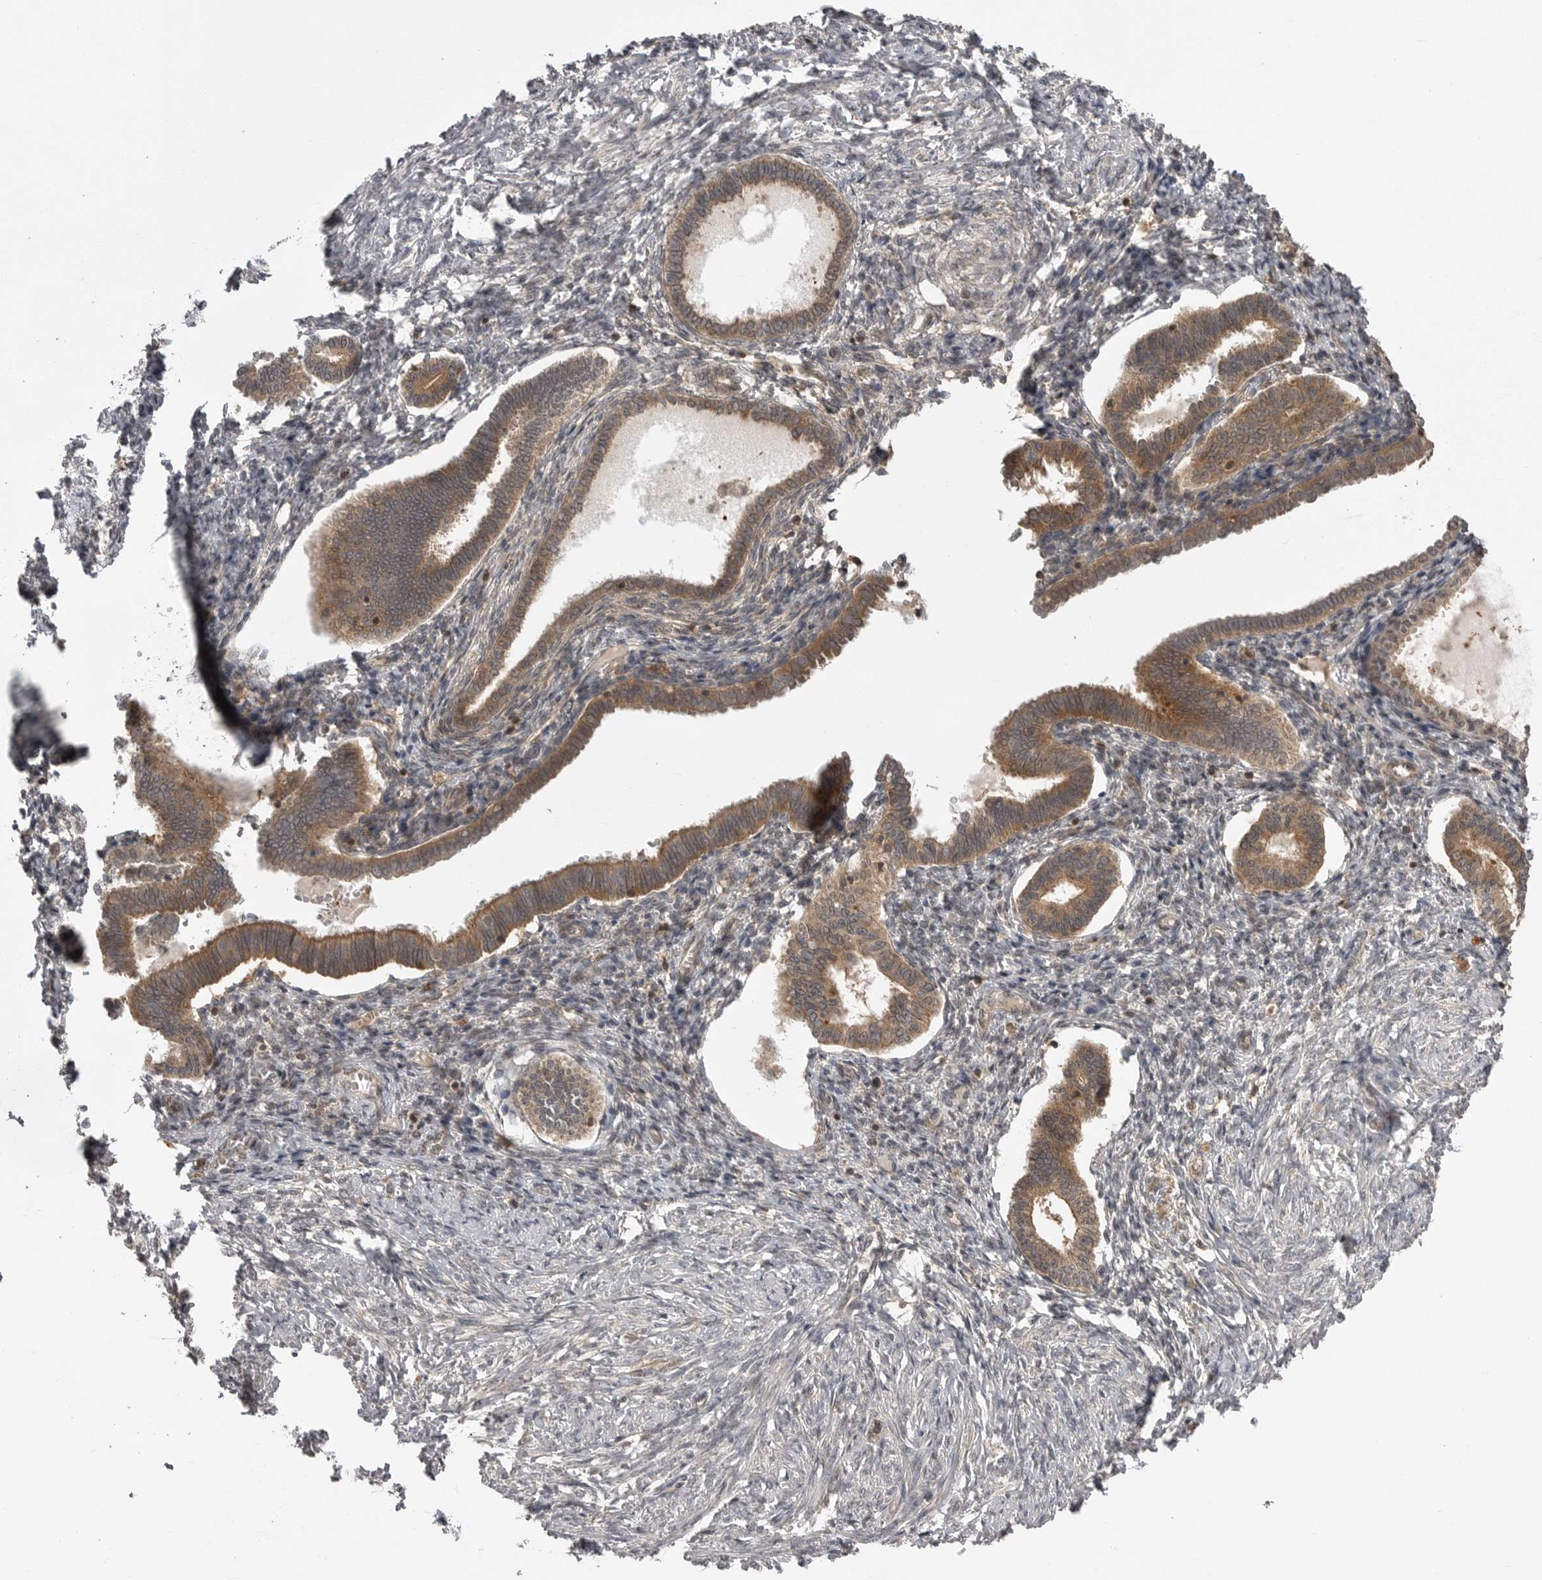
{"staining": {"intensity": "moderate", "quantity": "<25%", "location": "cytoplasmic/membranous"}, "tissue": "endometrium", "cell_type": "Cells in endometrial stroma", "image_type": "normal", "snomed": [{"axis": "morphology", "description": "Normal tissue, NOS"}, {"axis": "topography", "description": "Endometrium"}], "caption": "The immunohistochemical stain shows moderate cytoplasmic/membranous staining in cells in endometrial stroma of normal endometrium. (brown staining indicates protein expression, while blue staining denotes nuclei).", "gene": "STK24", "patient": {"sex": "female", "age": 77}}